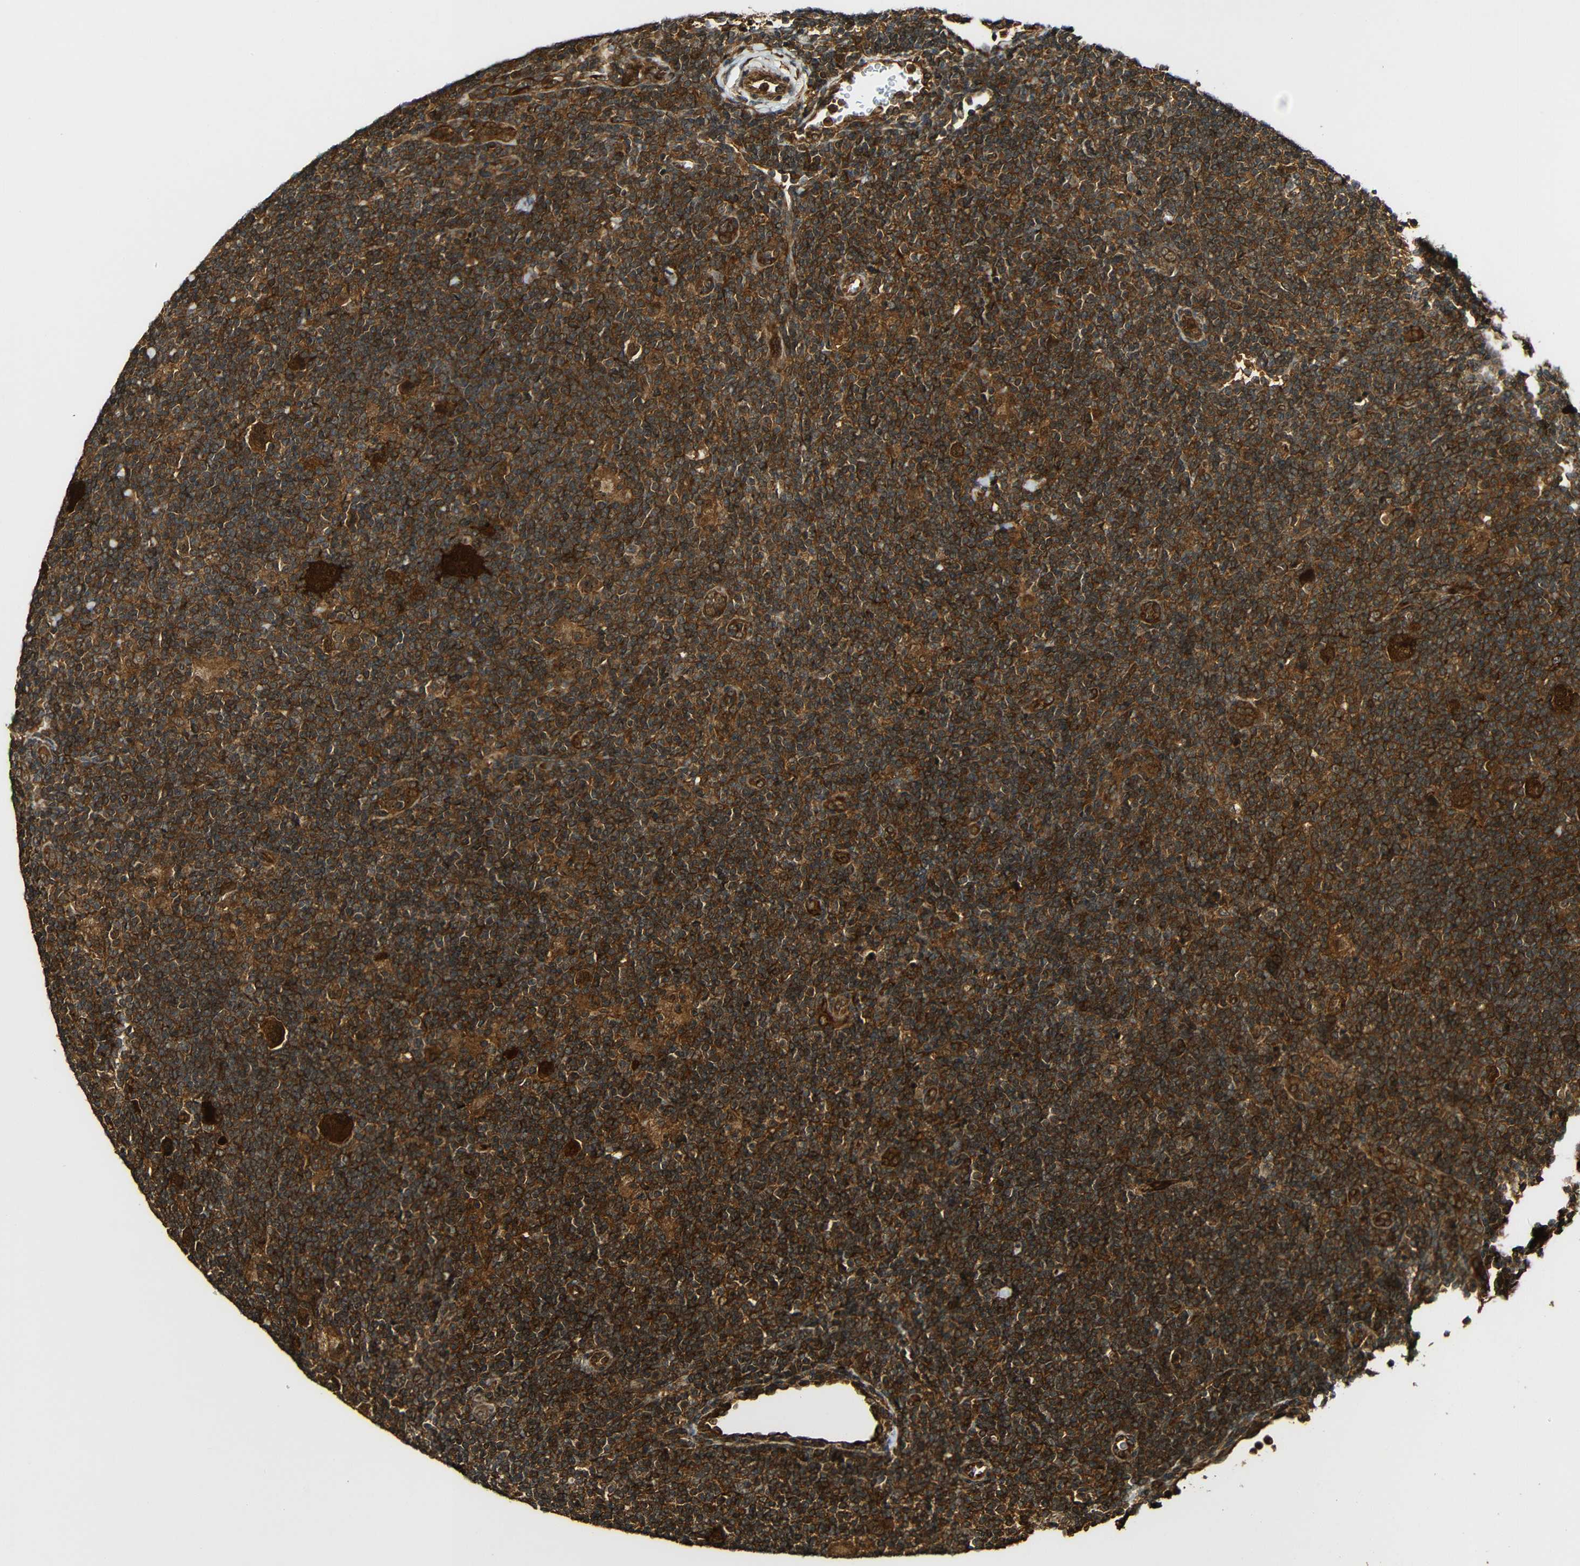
{"staining": {"intensity": "strong", "quantity": ">75%", "location": "cytoplasmic/membranous"}, "tissue": "lymphoma", "cell_type": "Tumor cells", "image_type": "cancer", "snomed": [{"axis": "morphology", "description": "Hodgkin's disease, NOS"}, {"axis": "topography", "description": "Lymph node"}], "caption": "The immunohistochemical stain labels strong cytoplasmic/membranous expression in tumor cells of Hodgkin's disease tissue. The staining is performed using DAB brown chromogen to label protein expression. The nuclei are counter-stained blue using hematoxylin.", "gene": "CASP8", "patient": {"sex": "female", "age": 57}}